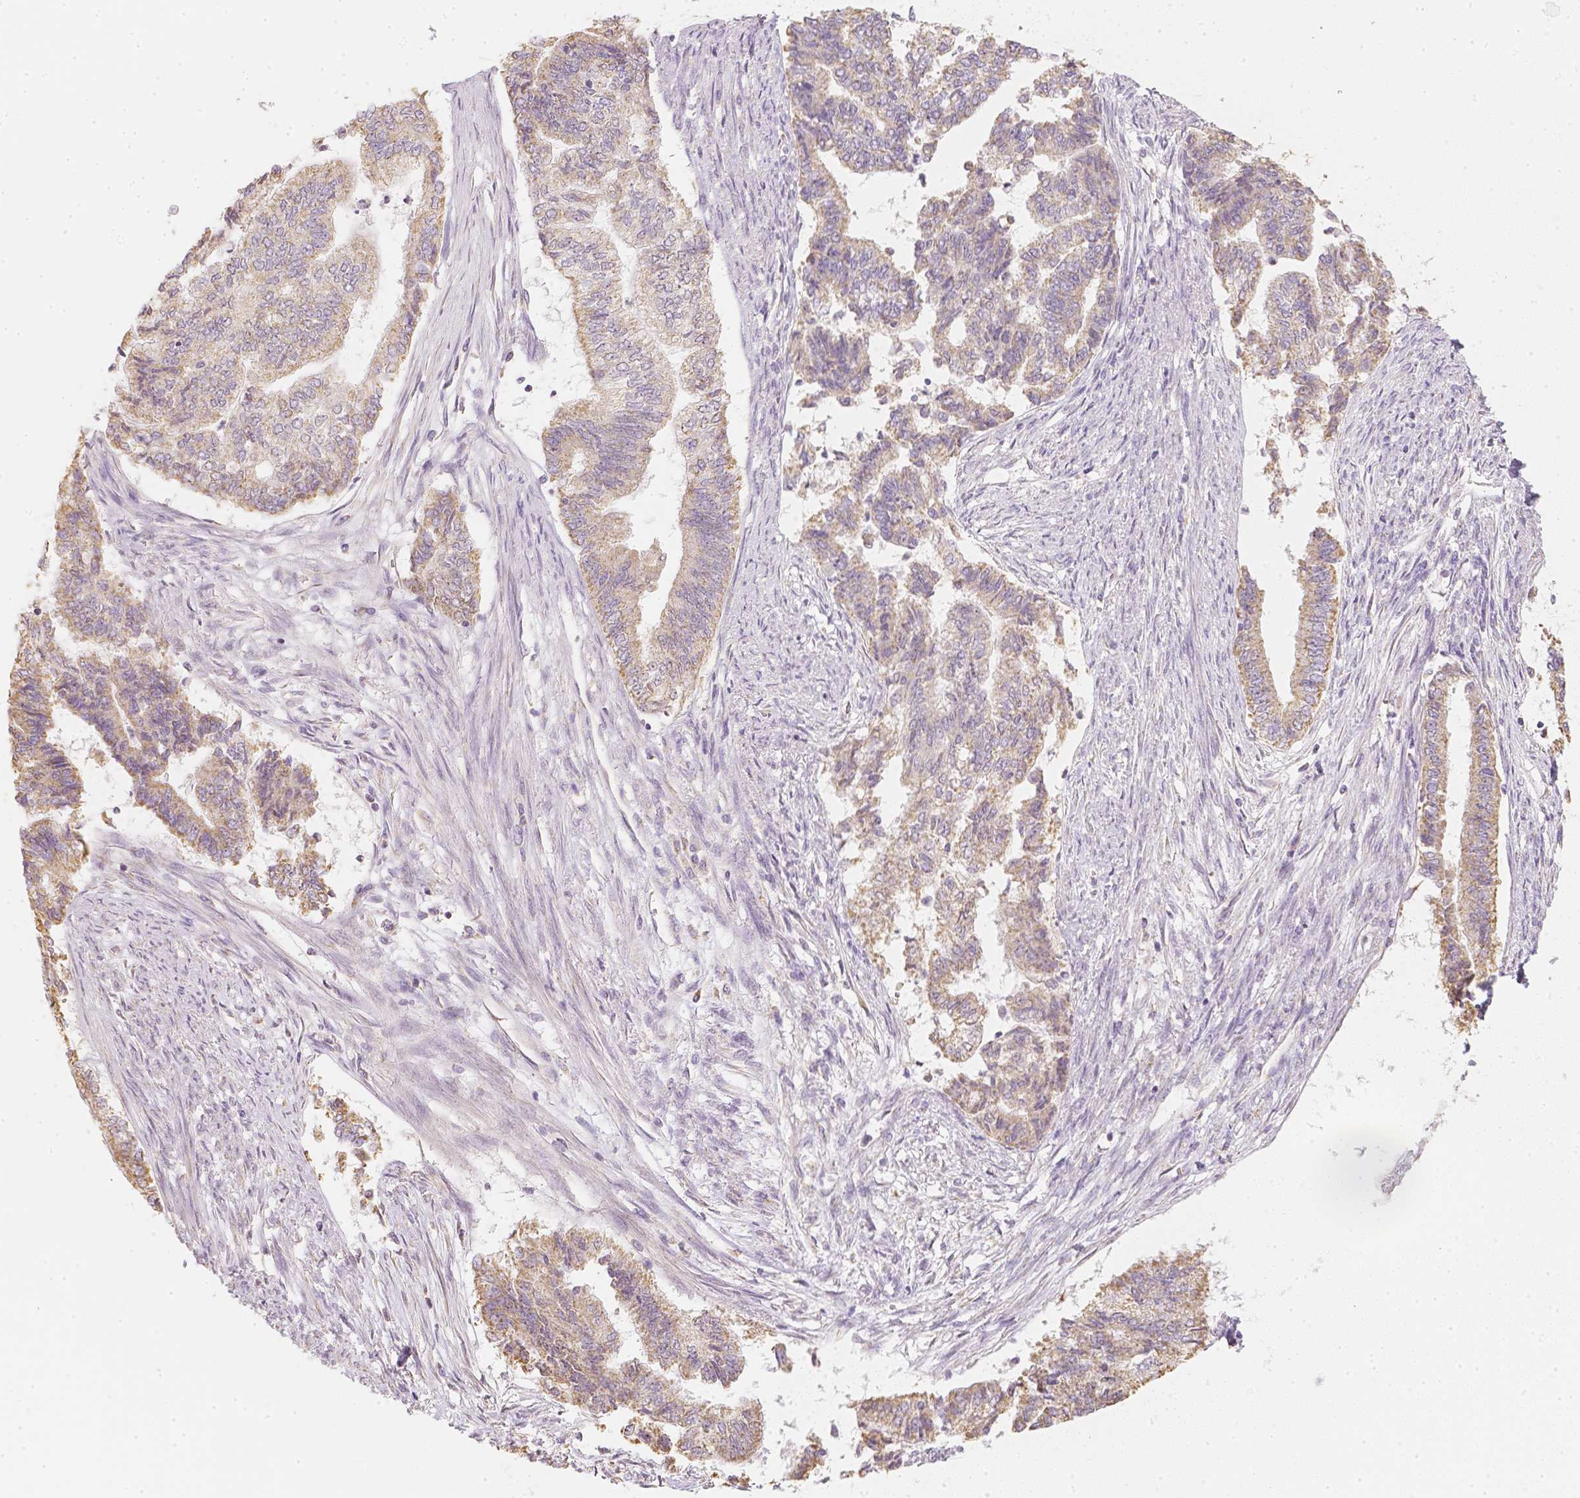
{"staining": {"intensity": "weak", "quantity": ">75%", "location": "cytoplasmic/membranous"}, "tissue": "endometrial cancer", "cell_type": "Tumor cells", "image_type": "cancer", "snomed": [{"axis": "morphology", "description": "Adenocarcinoma, NOS"}, {"axis": "topography", "description": "Endometrium"}], "caption": "Immunohistochemical staining of endometrial adenocarcinoma exhibits low levels of weak cytoplasmic/membranous staining in about >75% of tumor cells.", "gene": "NVL", "patient": {"sex": "female", "age": 65}}